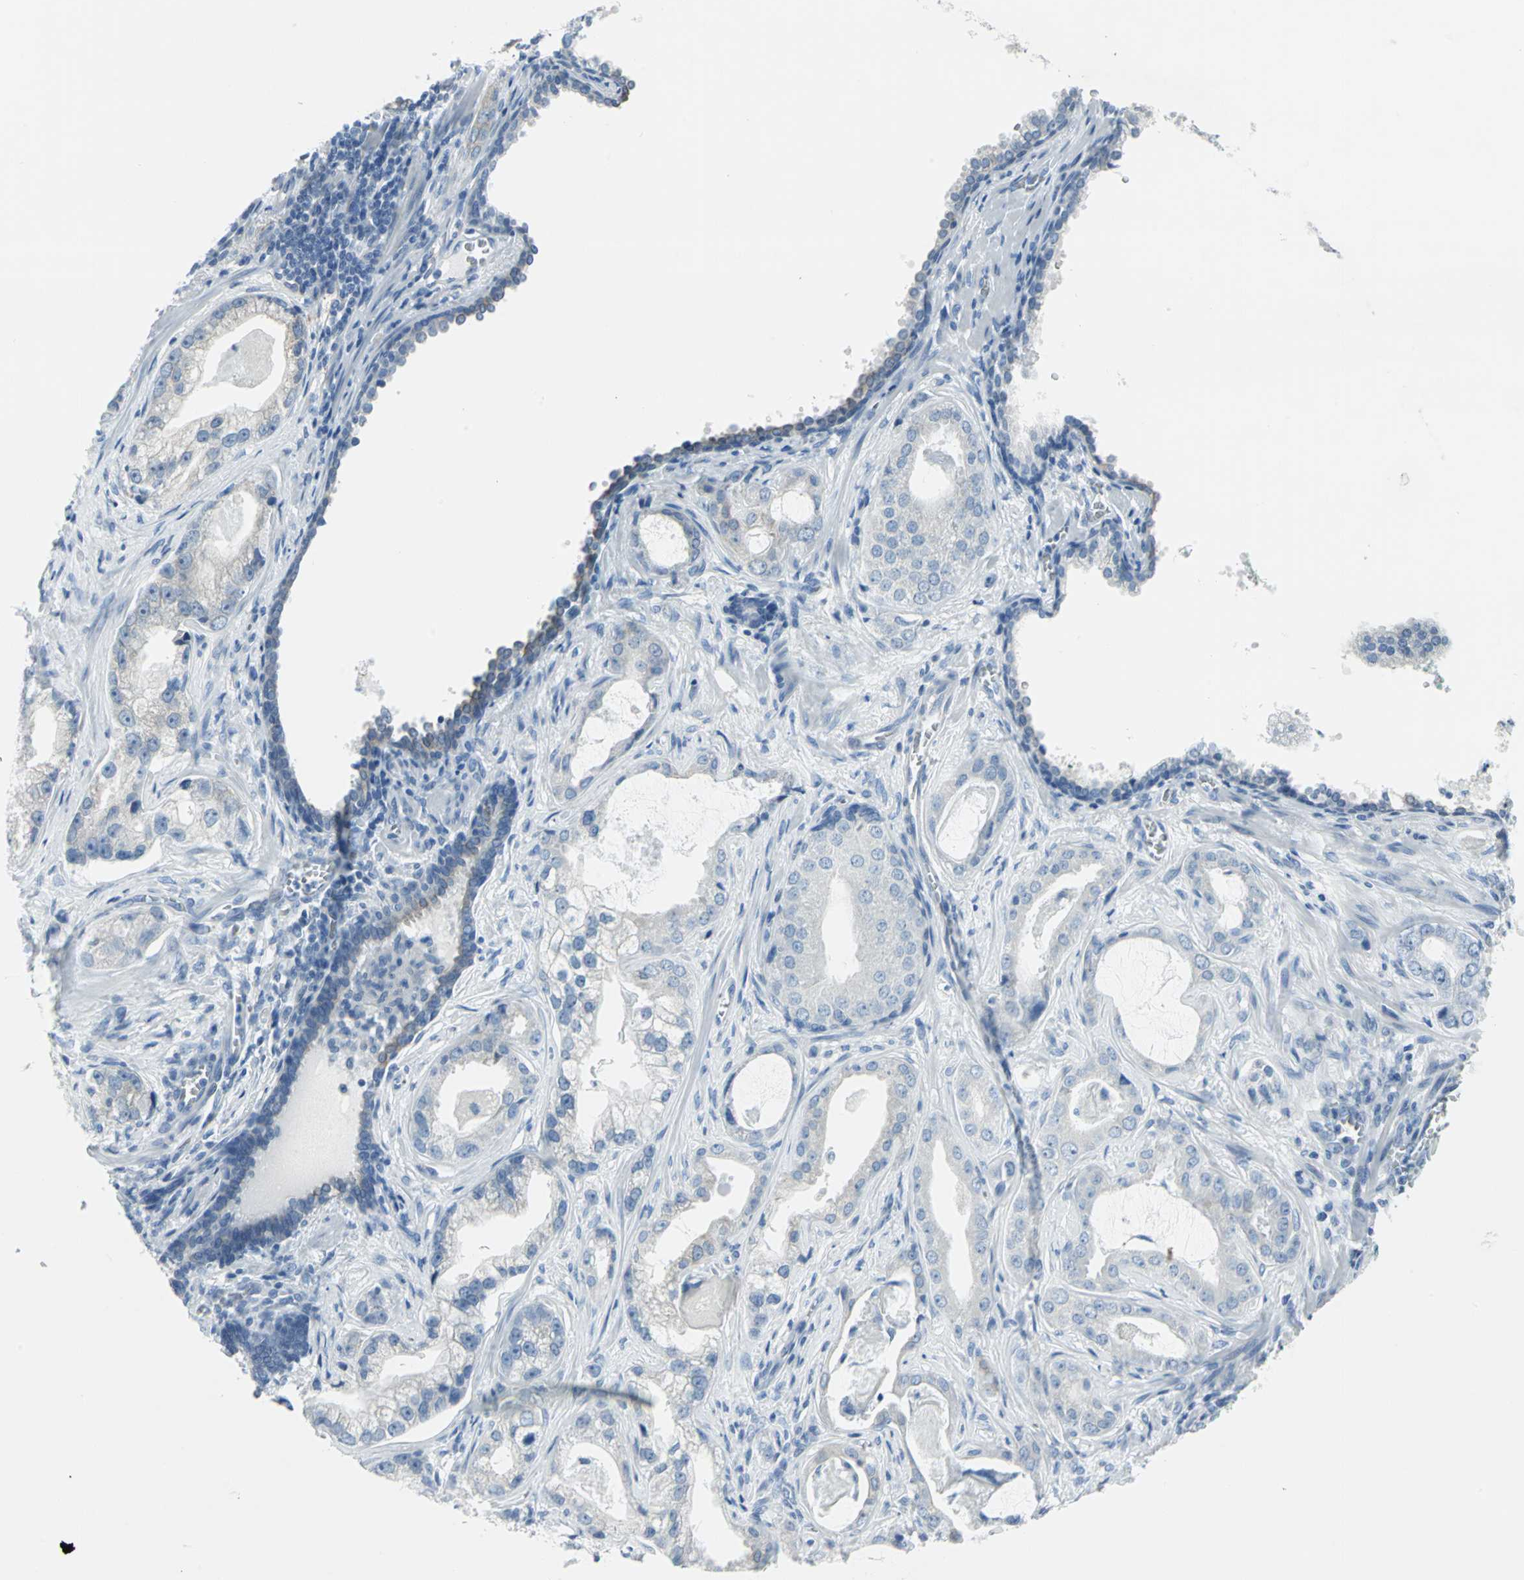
{"staining": {"intensity": "negative", "quantity": "none", "location": "none"}, "tissue": "prostate cancer", "cell_type": "Tumor cells", "image_type": "cancer", "snomed": [{"axis": "morphology", "description": "Adenocarcinoma, Low grade"}, {"axis": "topography", "description": "Prostate"}], "caption": "The micrograph displays no staining of tumor cells in prostate cancer (adenocarcinoma (low-grade)). Nuclei are stained in blue.", "gene": "CYB5A", "patient": {"sex": "male", "age": 59}}